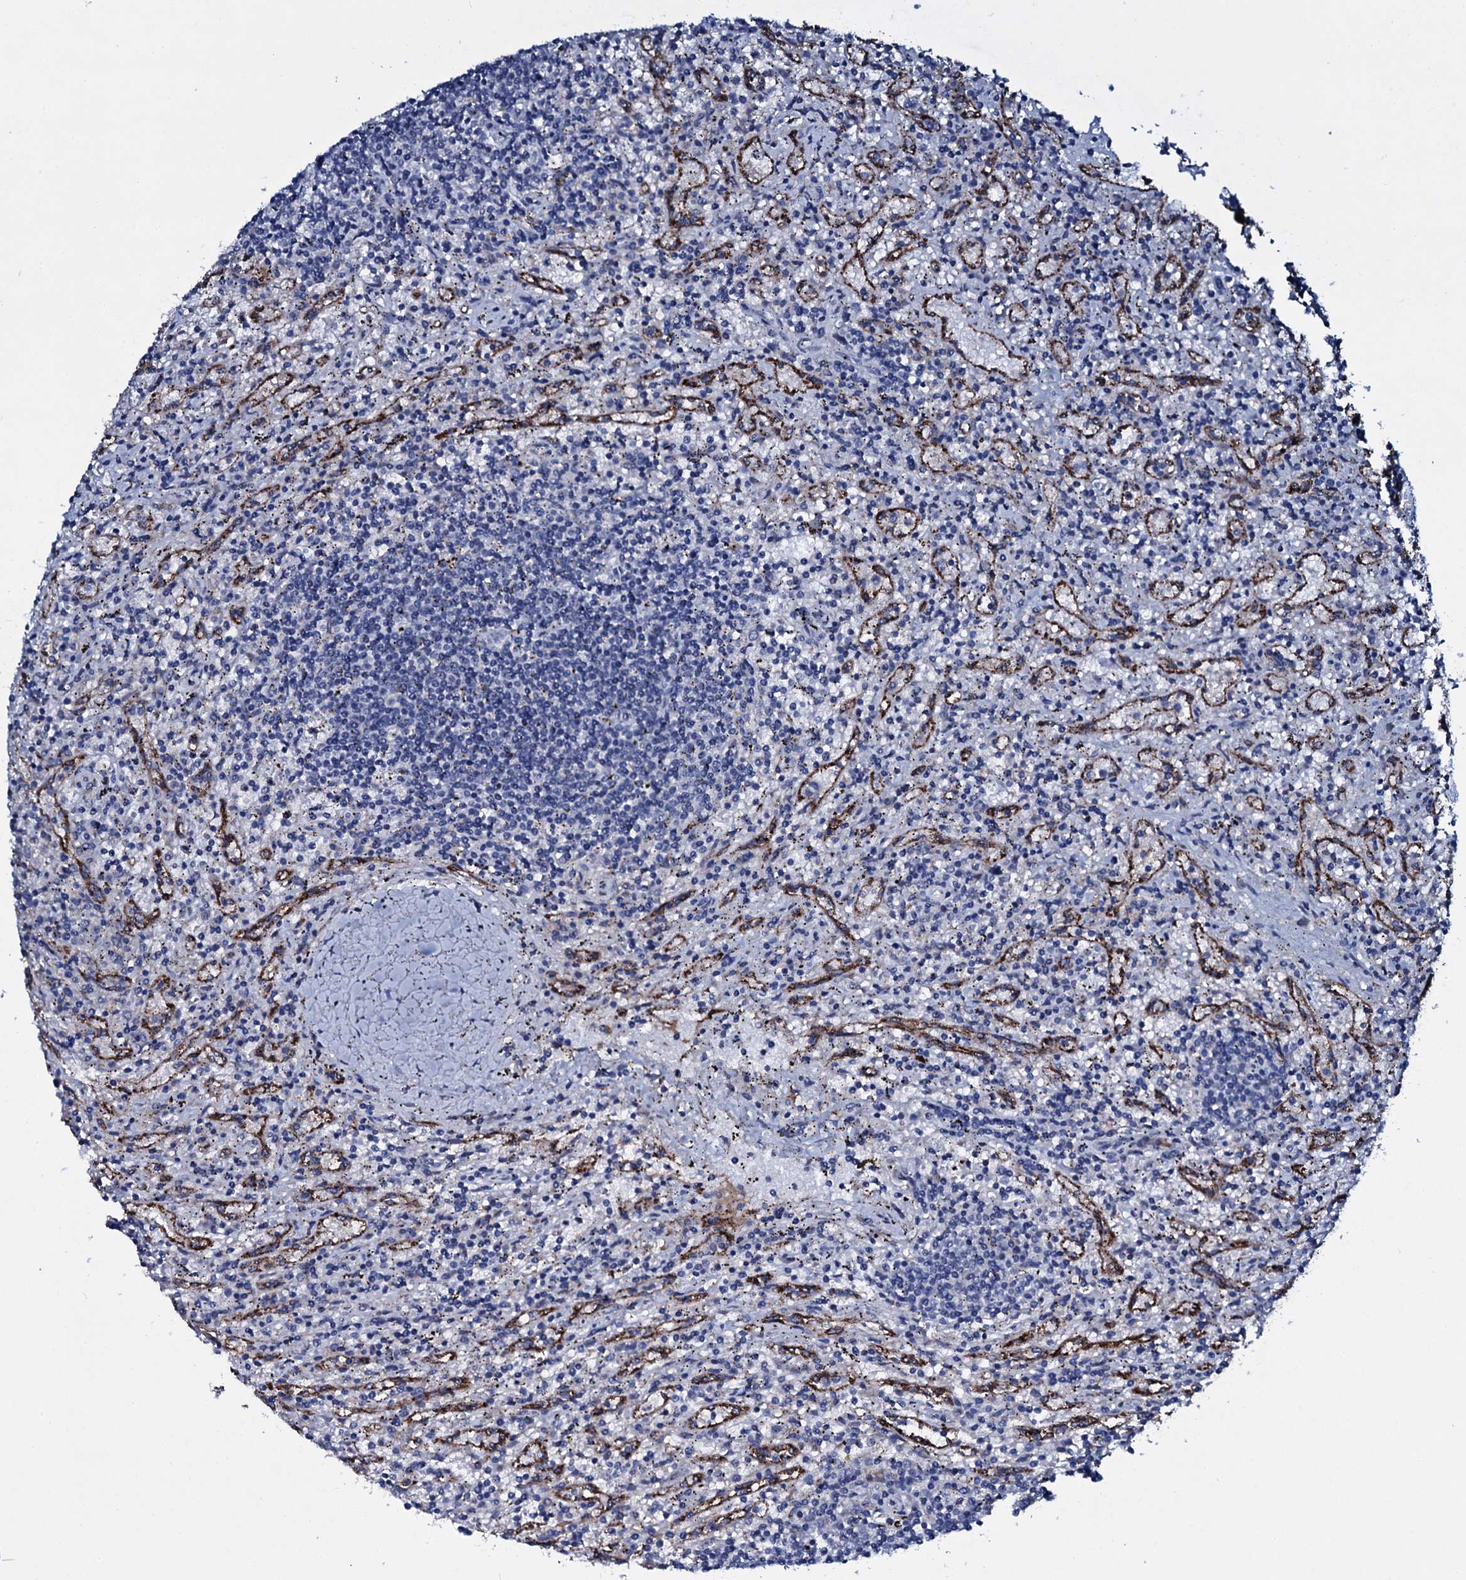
{"staining": {"intensity": "negative", "quantity": "none", "location": "none"}, "tissue": "lymphoma", "cell_type": "Tumor cells", "image_type": "cancer", "snomed": [{"axis": "morphology", "description": "Malignant lymphoma, non-Hodgkin's type, Low grade"}, {"axis": "topography", "description": "Spleen"}], "caption": "Immunohistochemistry (IHC) image of neoplastic tissue: human malignant lymphoma, non-Hodgkin's type (low-grade) stained with DAB (3,3'-diaminobenzidine) exhibits no significant protein staining in tumor cells.", "gene": "TPGS2", "patient": {"sex": "male", "age": 76}}